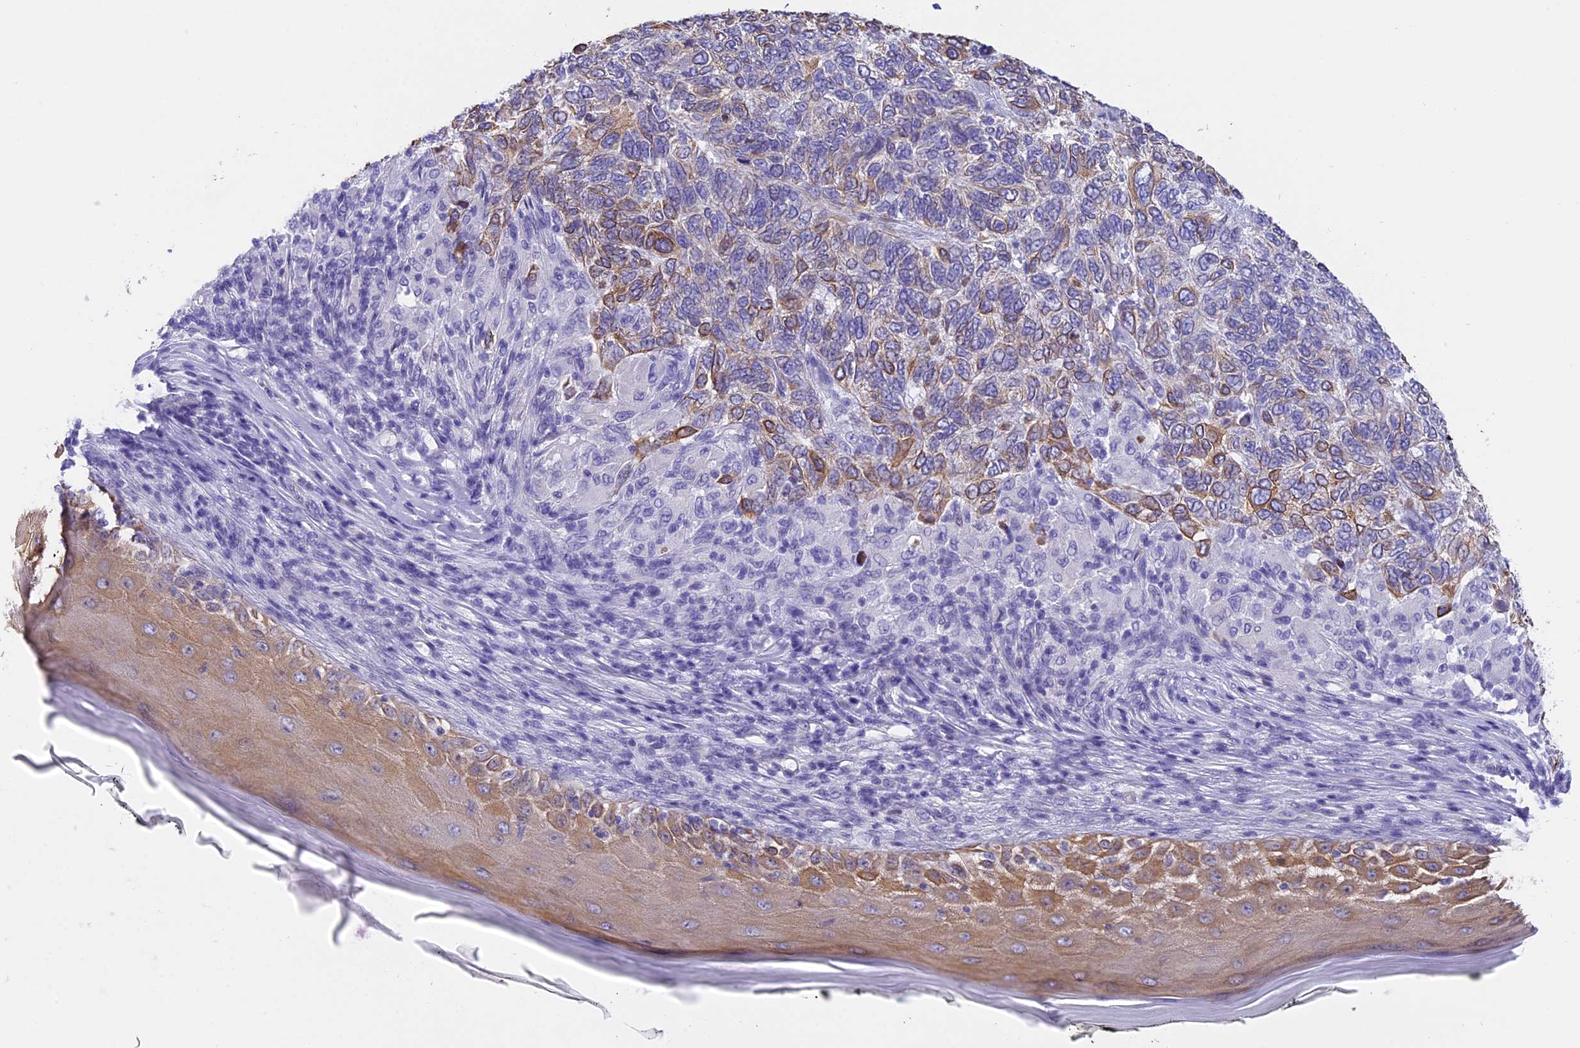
{"staining": {"intensity": "moderate", "quantity": "25%-75%", "location": "cytoplasmic/membranous"}, "tissue": "skin cancer", "cell_type": "Tumor cells", "image_type": "cancer", "snomed": [{"axis": "morphology", "description": "Basal cell carcinoma"}, {"axis": "topography", "description": "Skin"}], "caption": "Skin cancer (basal cell carcinoma) stained with a protein marker exhibits moderate staining in tumor cells.", "gene": "TACSTD2", "patient": {"sex": "female", "age": 65}}